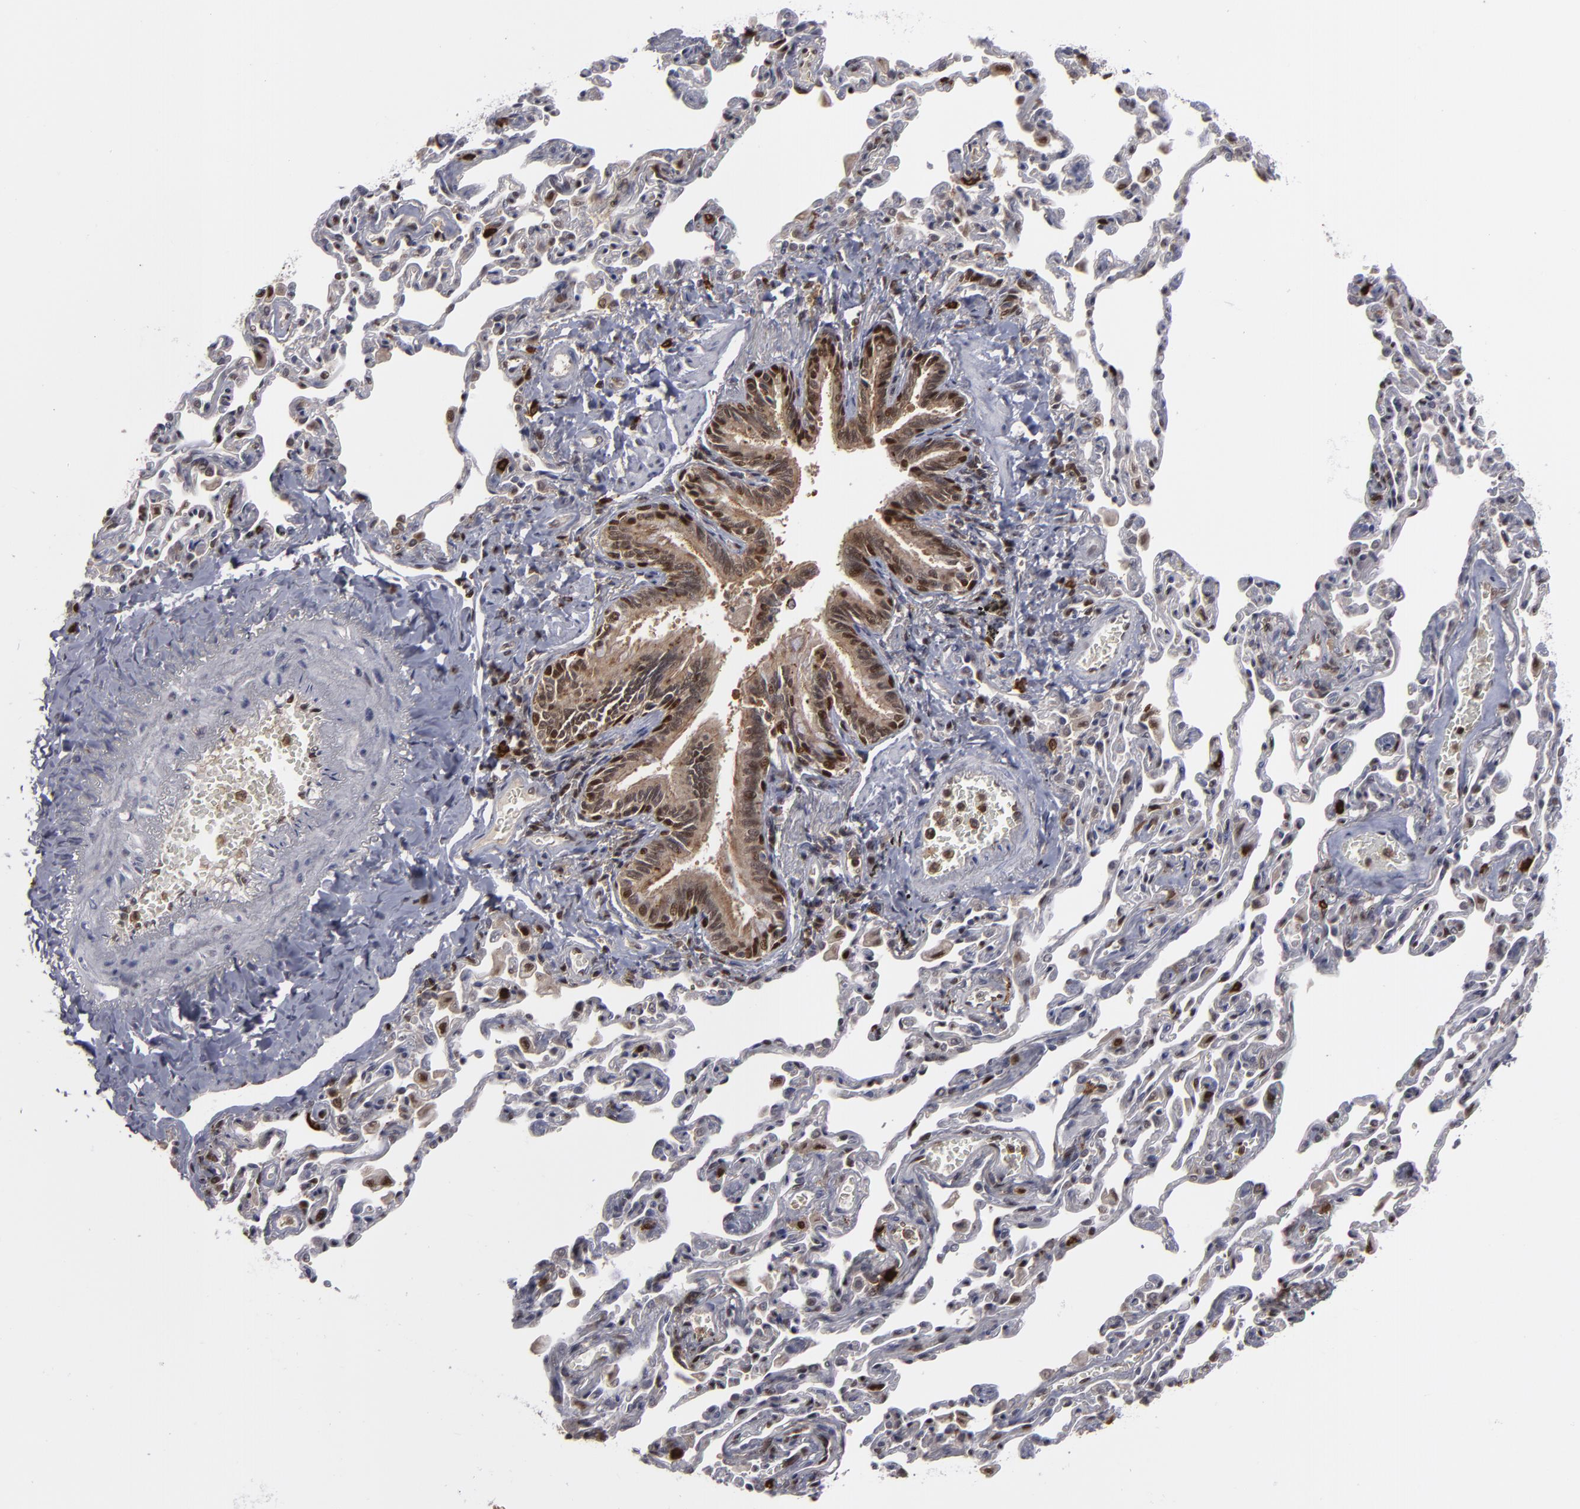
{"staining": {"intensity": "moderate", "quantity": ">75%", "location": "cytoplasmic/membranous,nuclear"}, "tissue": "bronchus", "cell_type": "Respiratory epithelial cells", "image_type": "normal", "snomed": [{"axis": "morphology", "description": "Normal tissue, NOS"}, {"axis": "topography", "description": "Lung"}], "caption": "Protein staining displays moderate cytoplasmic/membranous,nuclear positivity in about >75% of respiratory epithelial cells in normal bronchus.", "gene": "GSR", "patient": {"sex": "male", "age": 64}}